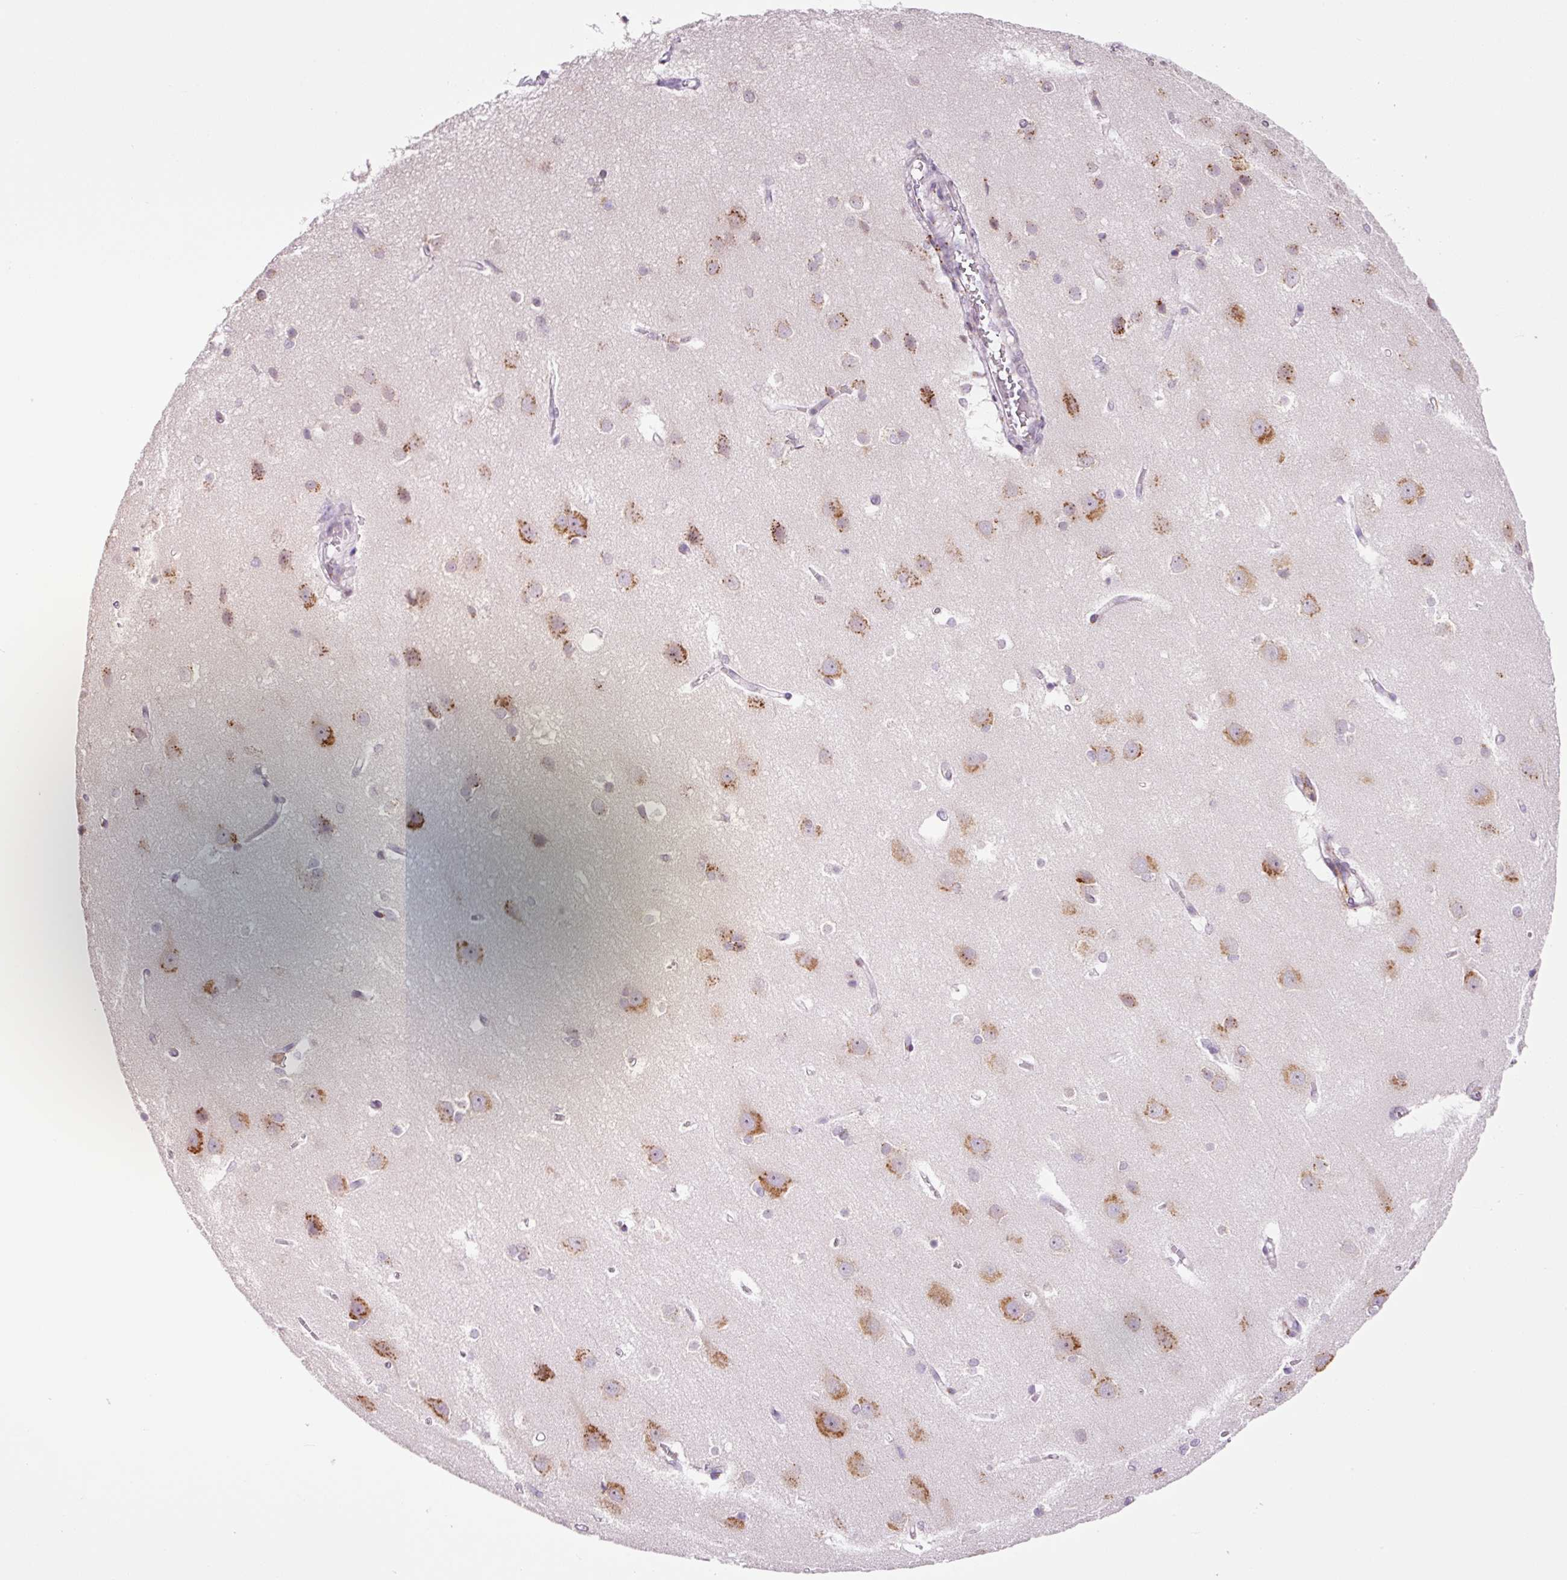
{"staining": {"intensity": "negative", "quantity": "none", "location": "none"}, "tissue": "cerebral cortex", "cell_type": "Endothelial cells", "image_type": "normal", "snomed": [{"axis": "morphology", "description": "Normal tissue, NOS"}, {"axis": "topography", "description": "Cerebral cortex"}], "caption": "A histopathology image of cerebral cortex stained for a protein reveals no brown staining in endothelial cells.", "gene": "RPL41", "patient": {"sex": "male", "age": 37}}